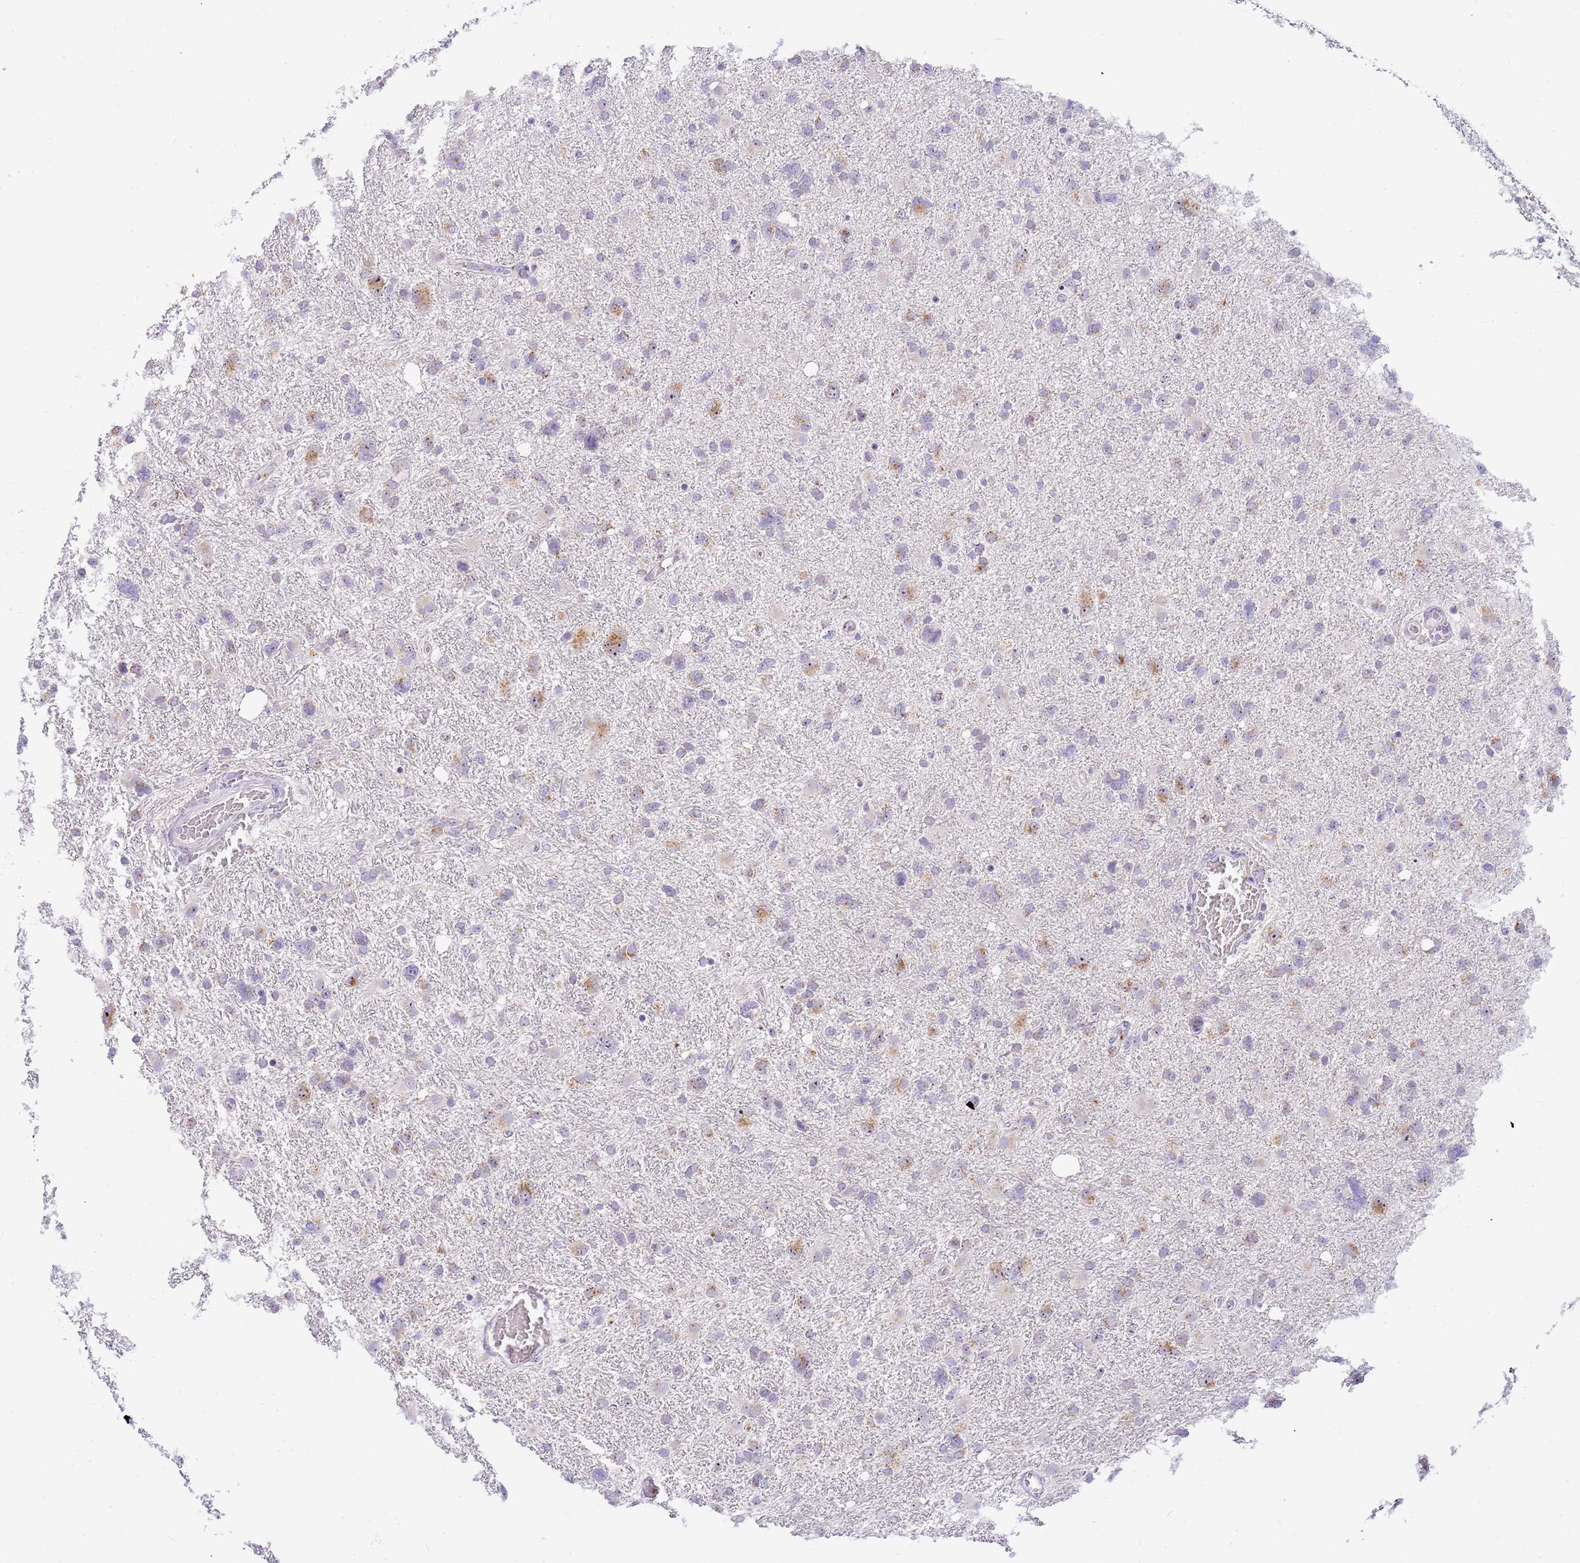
{"staining": {"intensity": "moderate", "quantity": "<25%", "location": "cytoplasmic/membranous"}, "tissue": "glioma", "cell_type": "Tumor cells", "image_type": "cancer", "snomed": [{"axis": "morphology", "description": "Glioma, malignant, High grade"}, {"axis": "topography", "description": "Brain"}], "caption": "Protein analysis of malignant high-grade glioma tissue displays moderate cytoplasmic/membranous expression in approximately <25% of tumor cells.", "gene": "DNAJA3", "patient": {"sex": "male", "age": 61}}